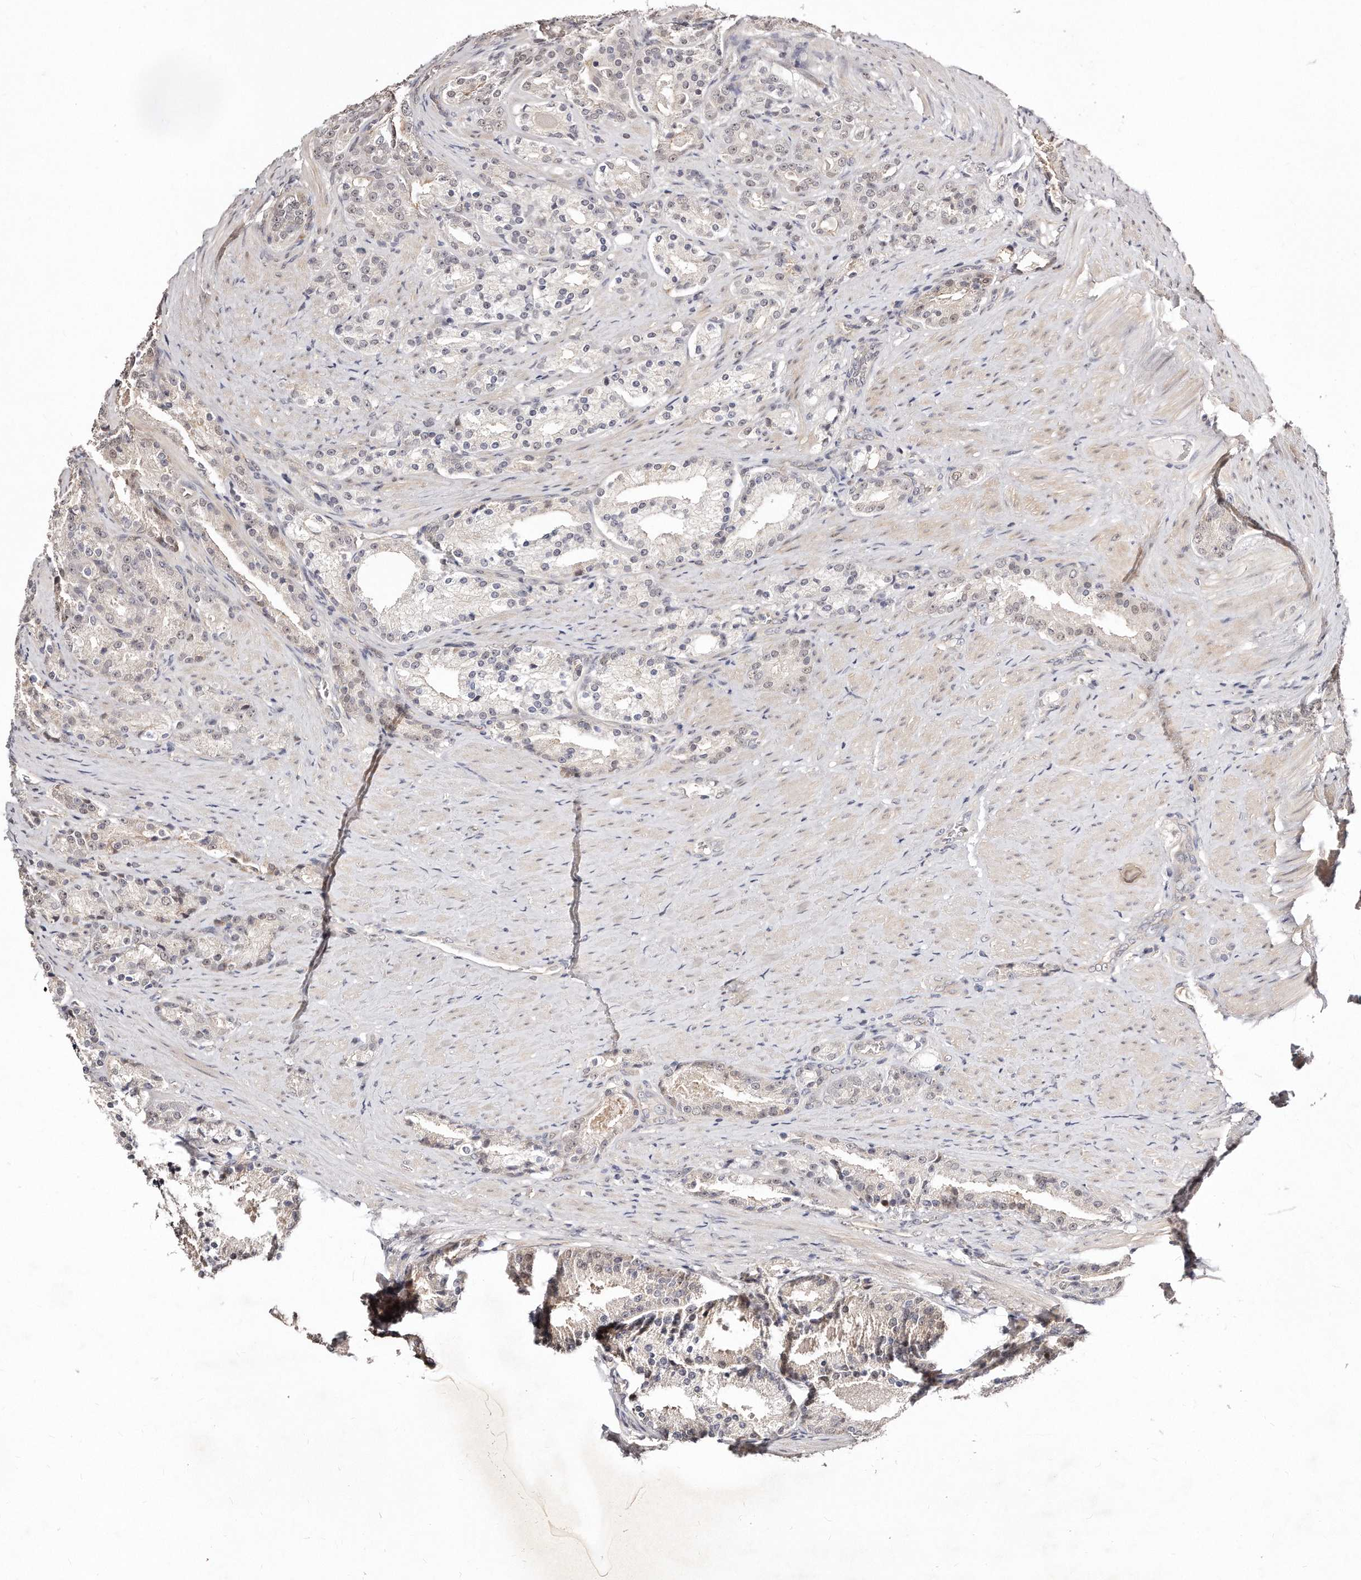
{"staining": {"intensity": "negative", "quantity": "none", "location": "none"}, "tissue": "prostate cancer", "cell_type": "Tumor cells", "image_type": "cancer", "snomed": [{"axis": "morphology", "description": "Adenocarcinoma, High grade"}, {"axis": "topography", "description": "Prostate"}], "caption": "Tumor cells show no significant protein positivity in prostate cancer.", "gene": "CASZ1", "patient": {"sex": "male", "age": 60}}